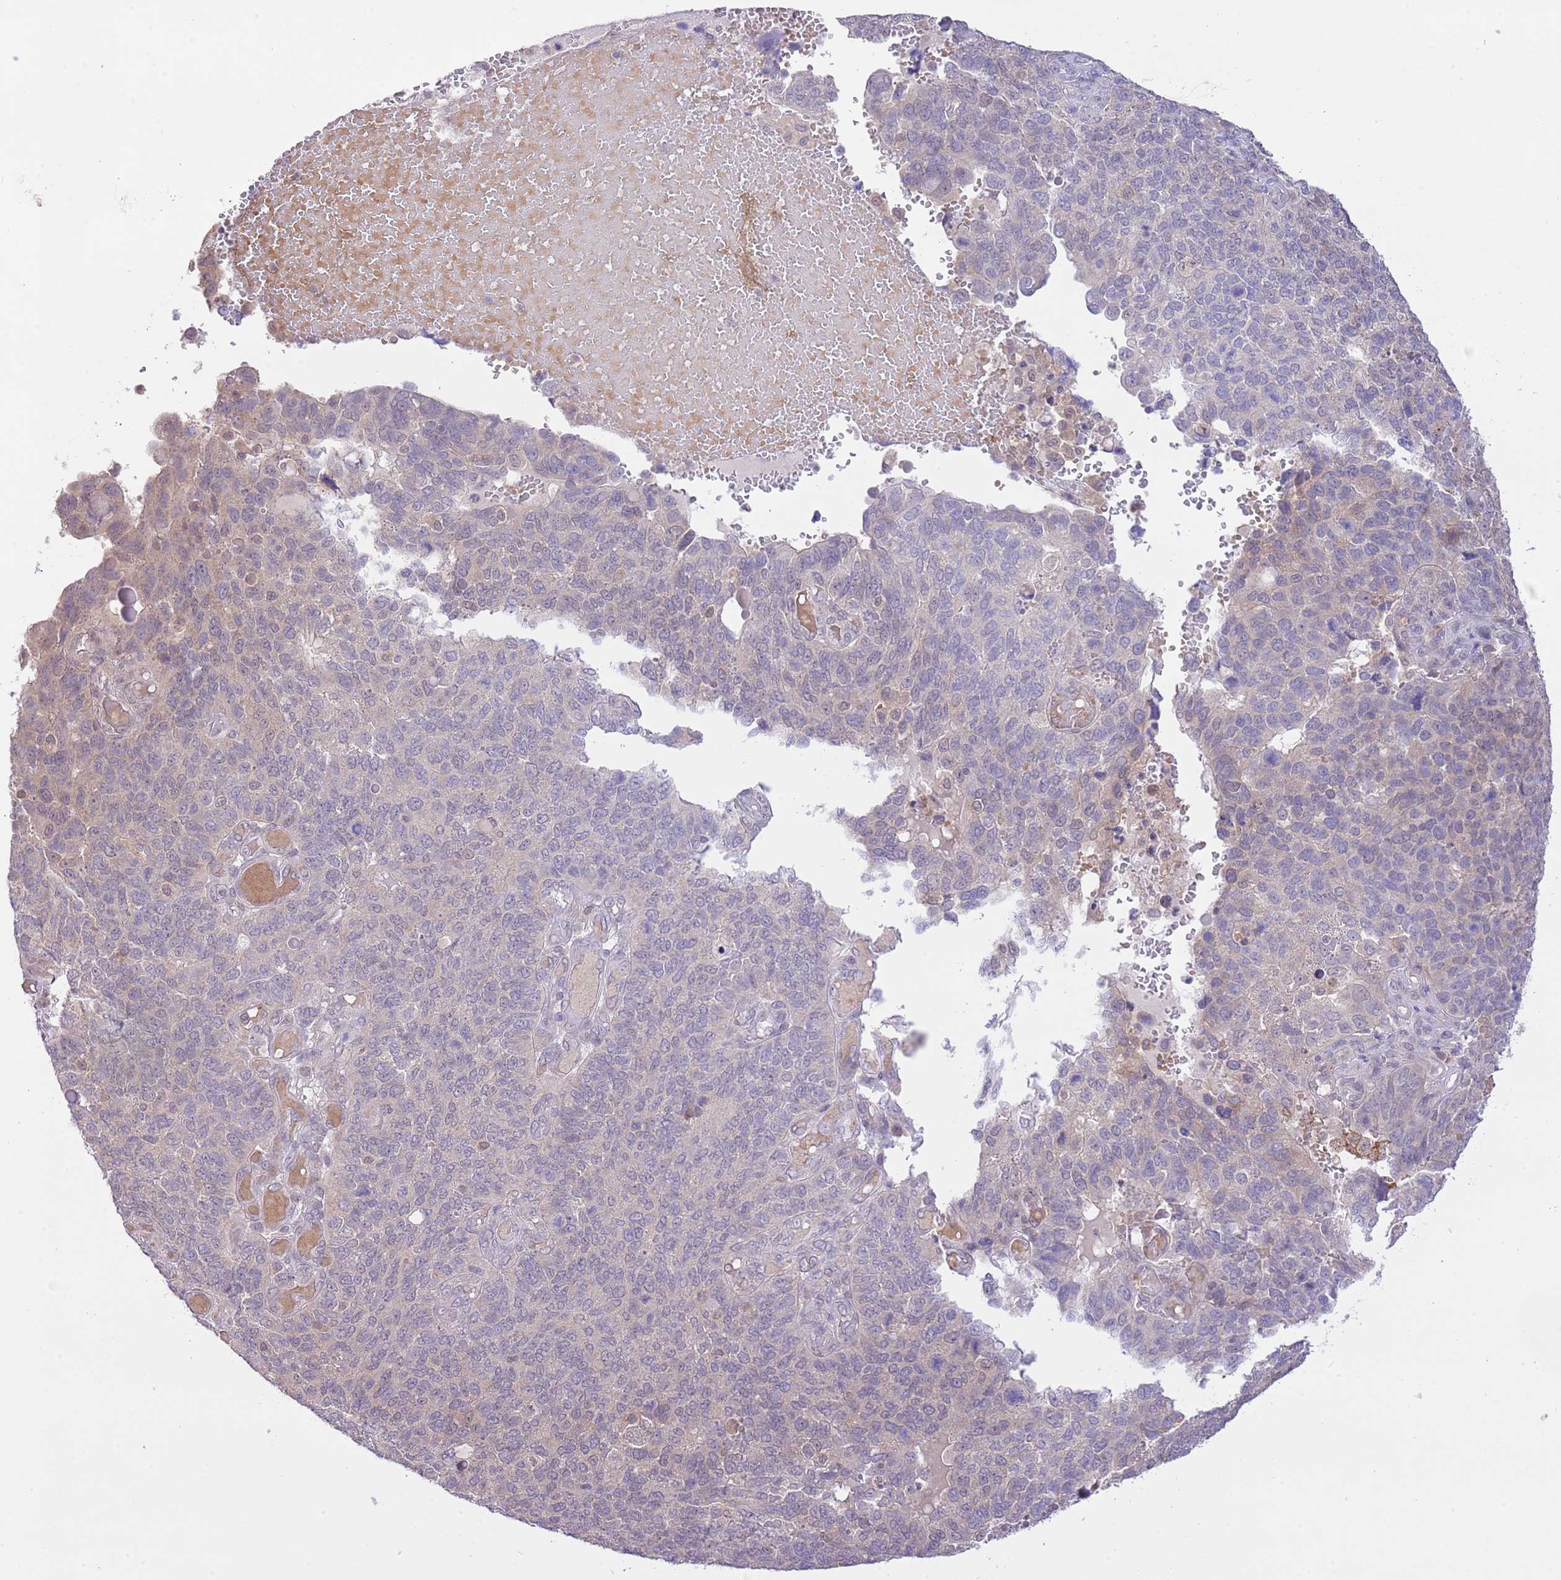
{"staining": {"intensity": "weak", "quantity": "<25%", "location": "cytoplasmic/membranous"}, "tissue": "endometrial cancer", "cell_type": "Tumor cells", "image_type": "cancer", "snomed": [{"axis": "morphology", "description": "Adenocarcinoma, NOS"}, {"axis": "topography", "description": "Endometrium"}], "caption": "Human endometrial cancer (adenocarcinoma) stained for a protein using immunohistochemistry (IHC) demonstrates no expression in tumor cells.", "gene": "GALK2", "patient": {"sex": "female", "age": 66}}